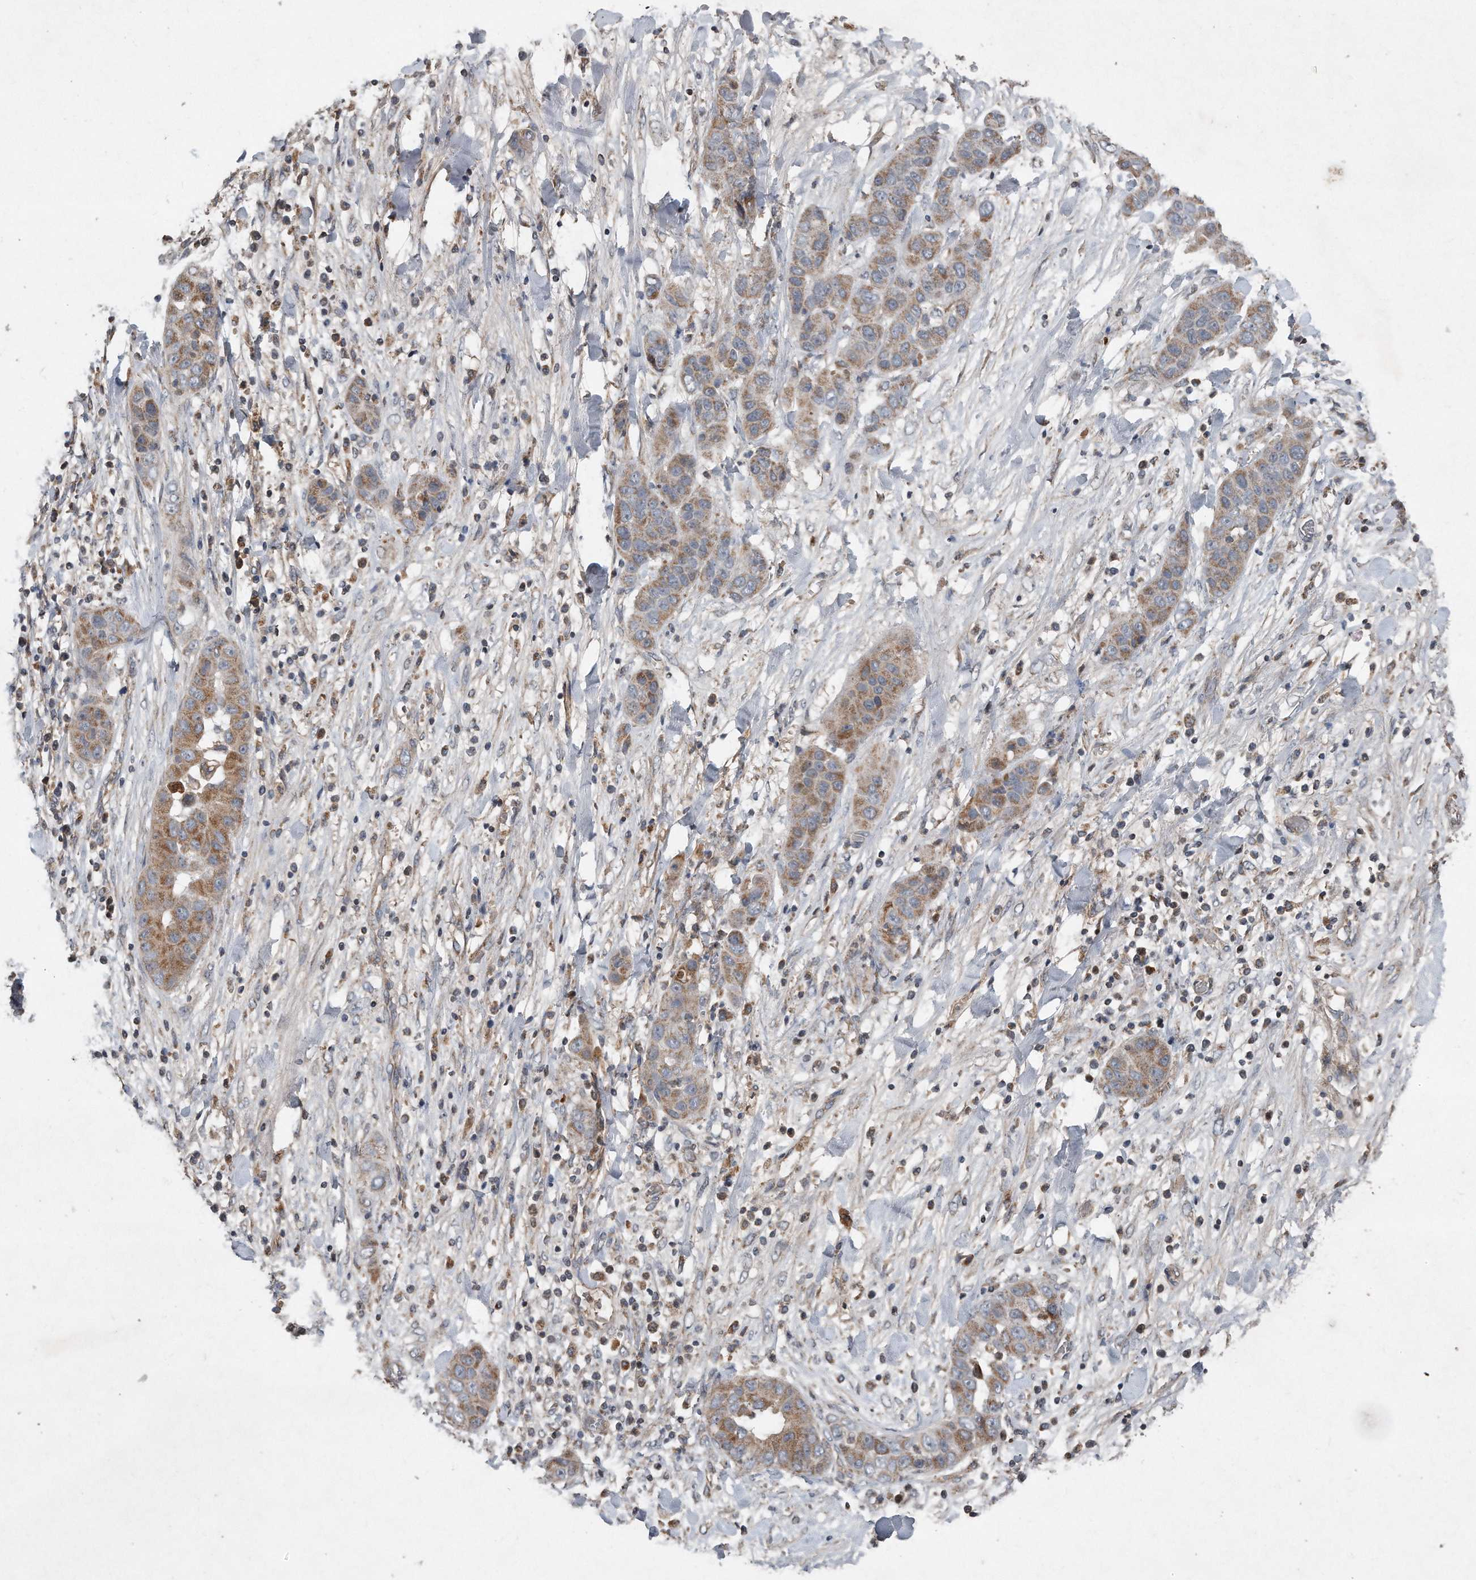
{"staining": {"intensity": "moderate", "quantity": ">75%", "location": "cytoplasmic/membranous"}, "tissue": "liver cancer", "cell_type": "Tumor cells", "image_type": "cancer", "snomed": [{"axis": "morphology", "description": "Cholangiocarcinoma"}, {"axis": "topography", "description": "Liver"}], "caption": "Approximately >75% of tumor cells in human liver cancer (cholangiocarcinoma) display moderate cytoplasmic/membranous protein staining as visualized by brown immunohistochemical staining.", "gene": "SDHA", "patient": {"sex": "female", "age": 52}}